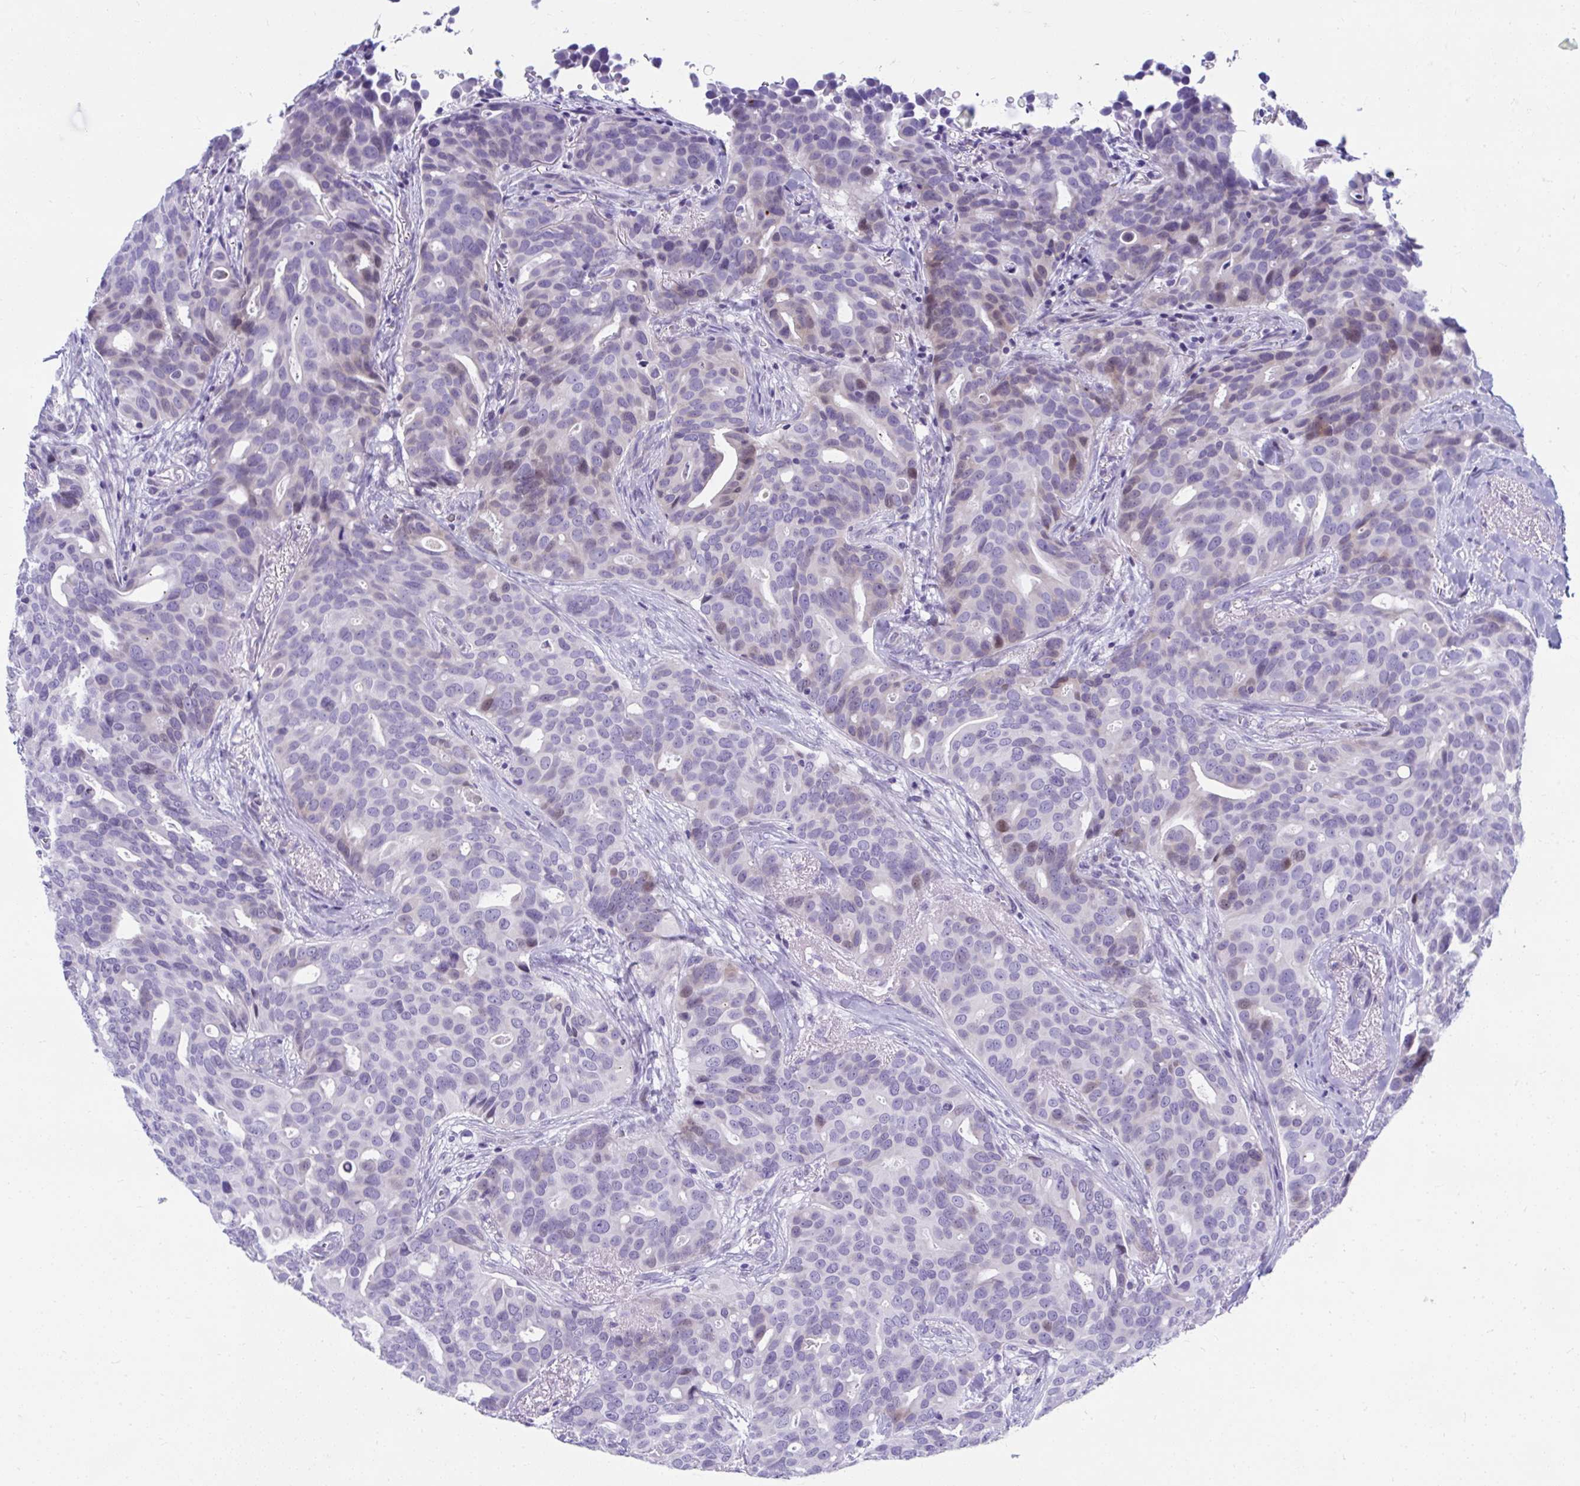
{"staining": {"intensity": "moderate", "quantity": "<25%", "location": "nuclear"}, "tissue": "breast cancer", "cell_type": "Tumor cells", "image_type": "cancer", "snomed": [{"axis": "morphology", "description": "Duct carcinoma"}, {"axis": "topography", "description": "Breast"}], "caption": "Human breast cancer stained with a protein marker exhibits moderate staining in tumor cells.", "gene": "ISL1", "patient": {"sex": "female", "age": 54}}